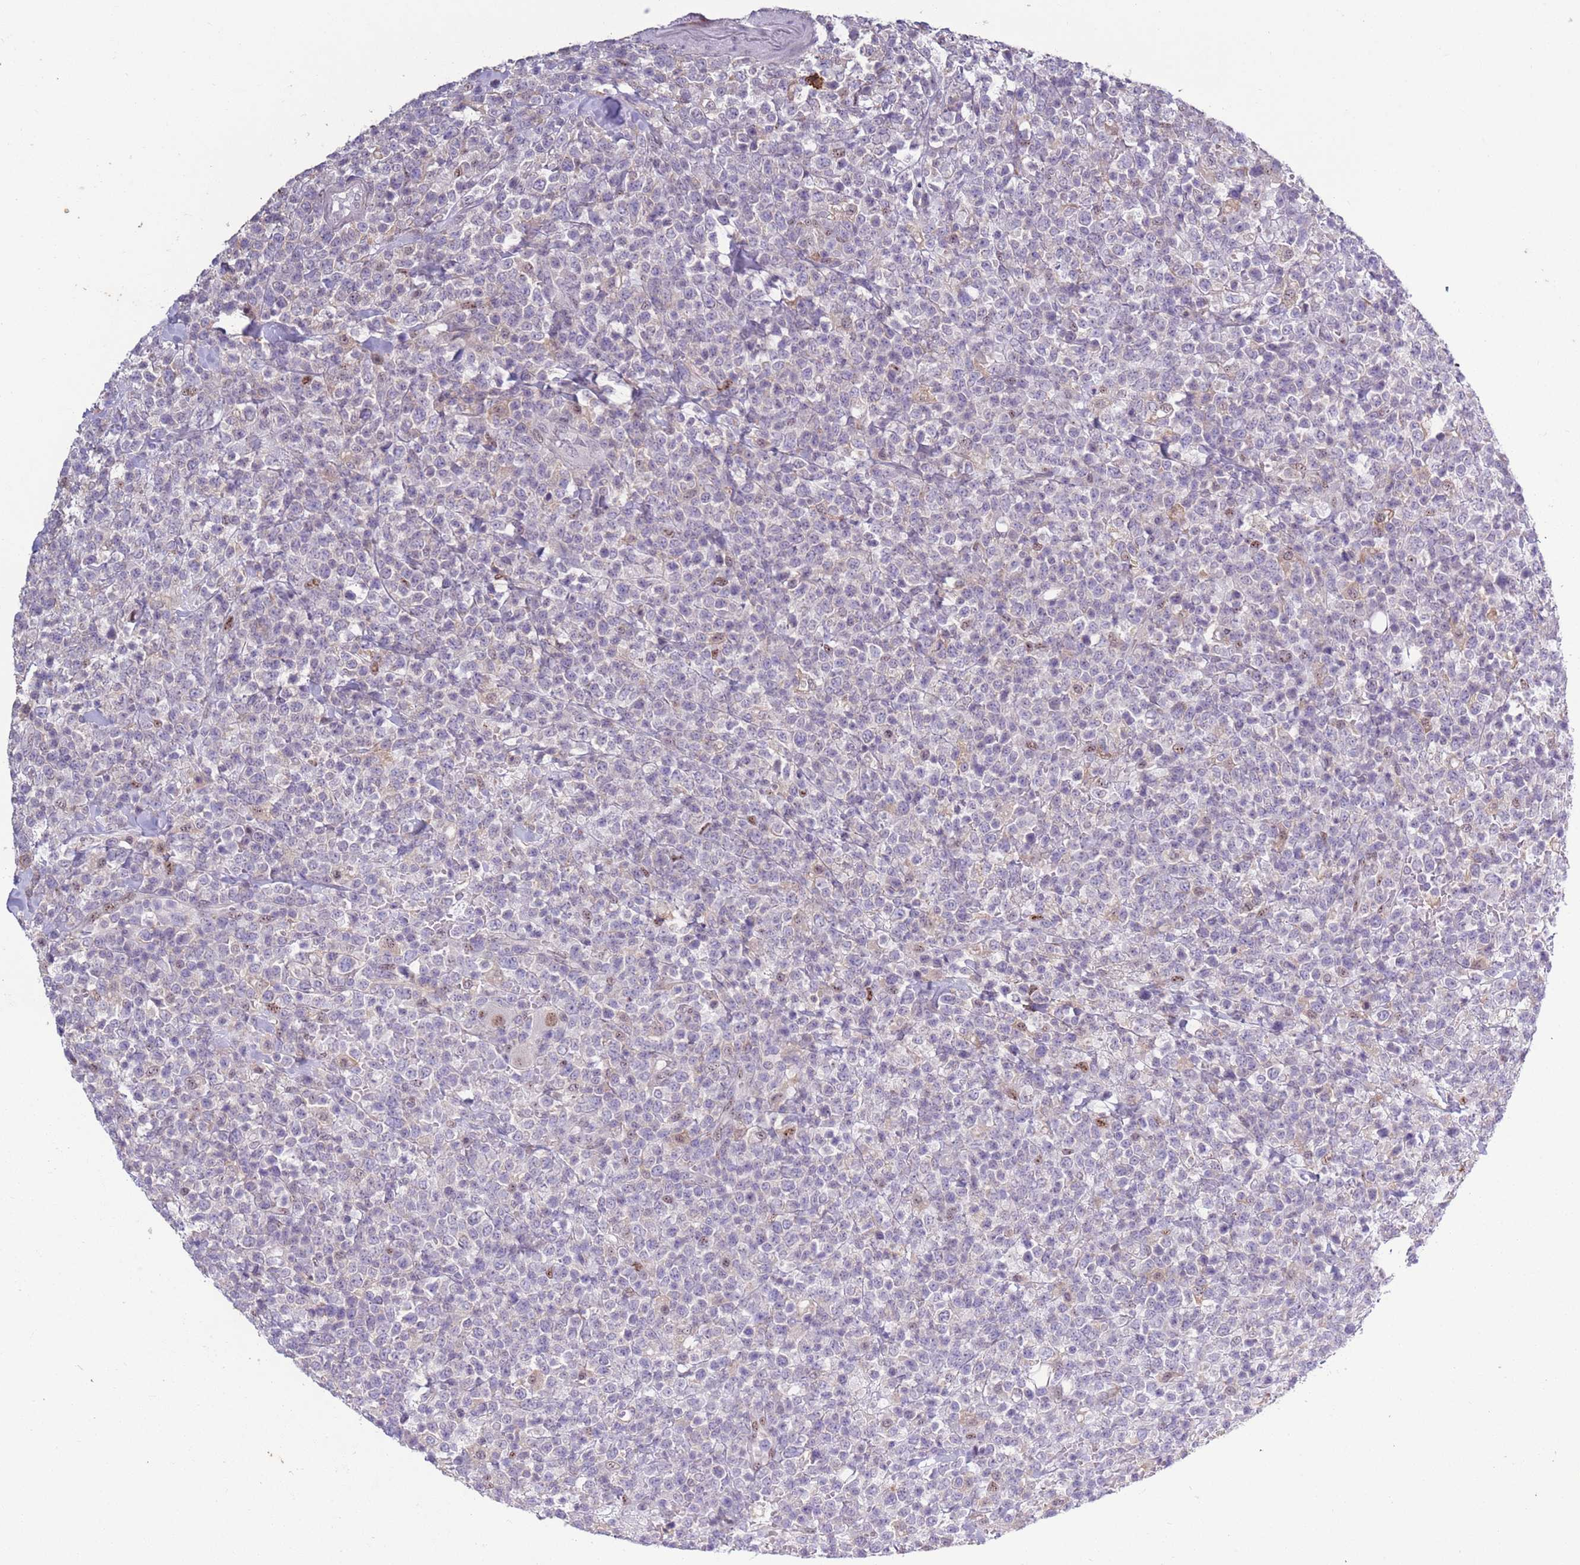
{"staining": {"intensity": "negative", "quantity": "none", "location": "none"}, "tissue": "lymphoma", "cell_type": "Tumor cells", "image_type": "cancer", "snomed": [{"axis": "morphology", "description": "Malignant lymphoma, non-Hodgkin's type, High grade"}, {"axis": "topography", "description": "Colon"}], "caption": "IHC of human malignant lymphoma, non-Hodgkin's type (high-grade) exhibits no staining in tumor cells. (DAB immunohistochemistry visualized using brightfield microscopy, high magnification).", "gene": "CAPN9", "patient": {"sex": "female", "age": 53}}